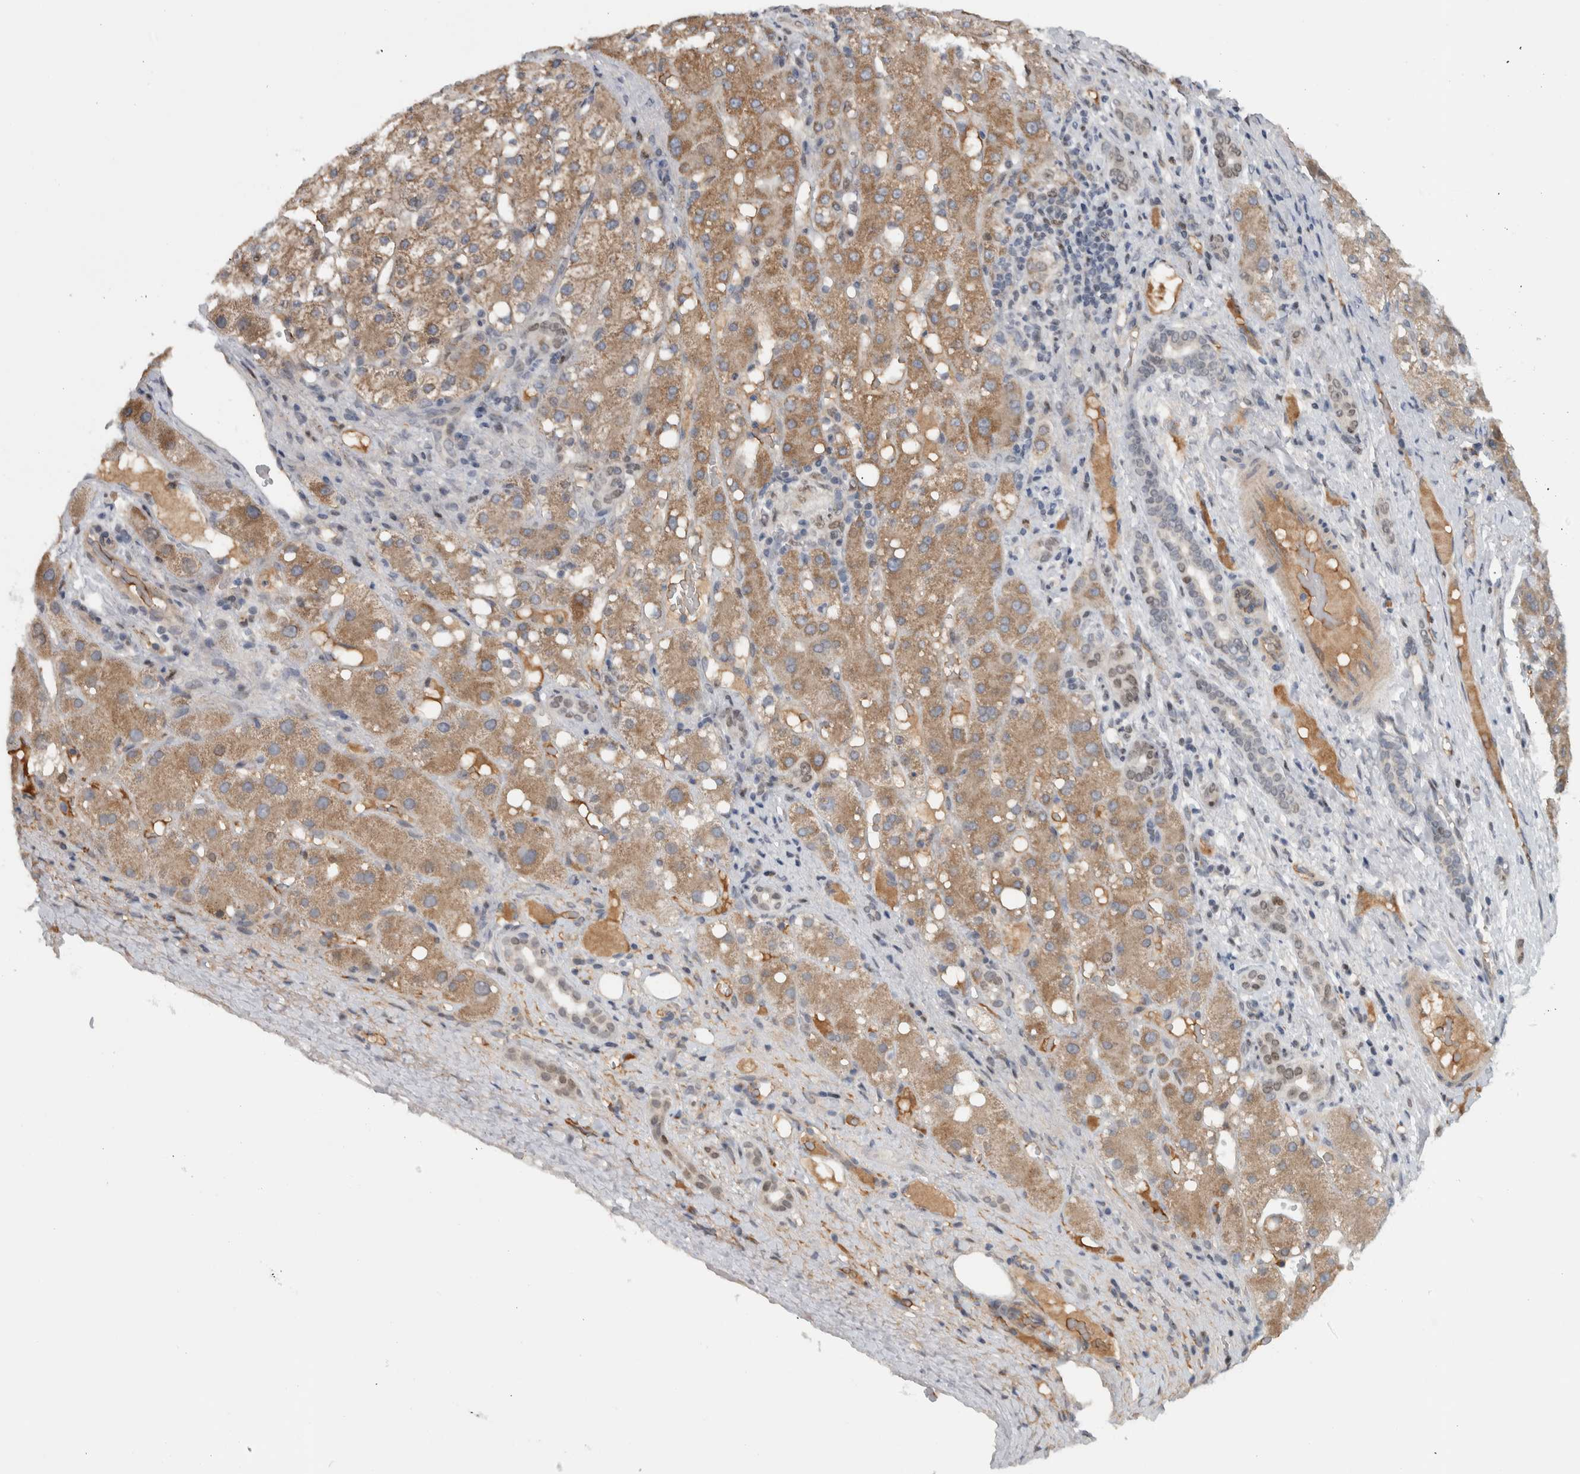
{"staining": {"intensity": "moderate", "quantity": ">75%", "location": "cytoplasmic/membranous"}, "tissue": "liver cancer", "cell_type": "Tumor cells", "image_type": "cancer", "snomed": [{"axis": "morphology", "description": "Carcinoma, Hepatocellular, NOS"}, {"axis": "topography", "description": "Liver"}], "caption": "Immunohistochemical staining of liver cancer (hepatocellular carcinoma) reveals moderate cytoplasmic/membranous protein staining in about >75% of tumor cells.", "gene": "MSL1", "patient": {"sex": "male", "age": 67}}